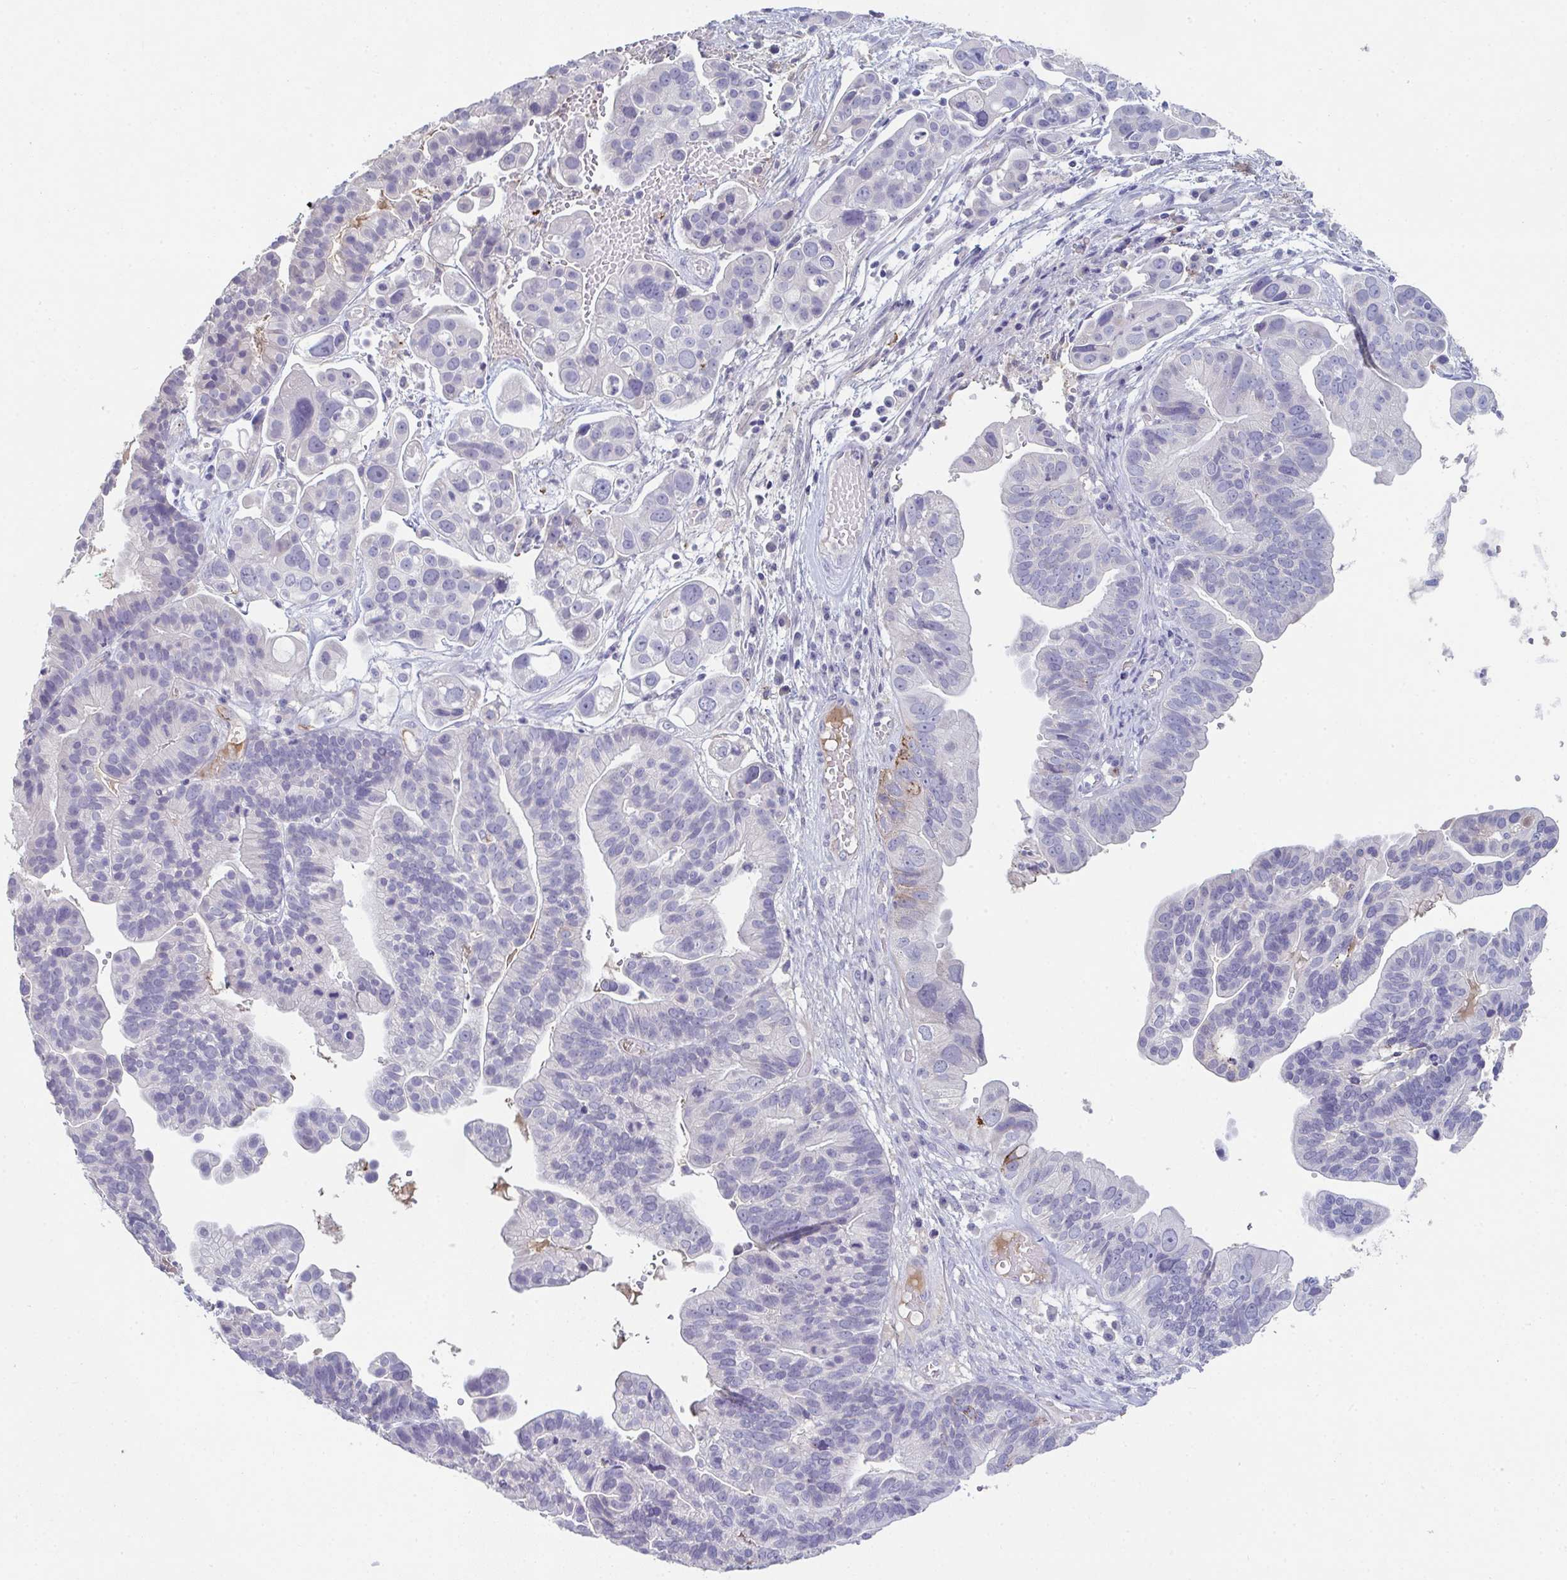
{"staining": {"intensity": "weak", "quantity": "<25%", "location": "cytoplasmic/membranous"}, "tissue": "ovarian cancer", "cell_type": "Tumor cells", "image_type": "cancer", "snomed": [{"axis": "morphology", "description": "Cystadenocarcinoma, serous, NOS"}, {"axis": "topography", "description": "Ovary"}], "caption": "Immunohistochemical staining of ovarian cancer exhibits no significant positivity in tumor cells. The staining is performed using DAB brown chromogen with nuclei counter-stained in using hematoxylin.", "gene": "ADAM21", "patient": {"sex": "female", "age": 56}}